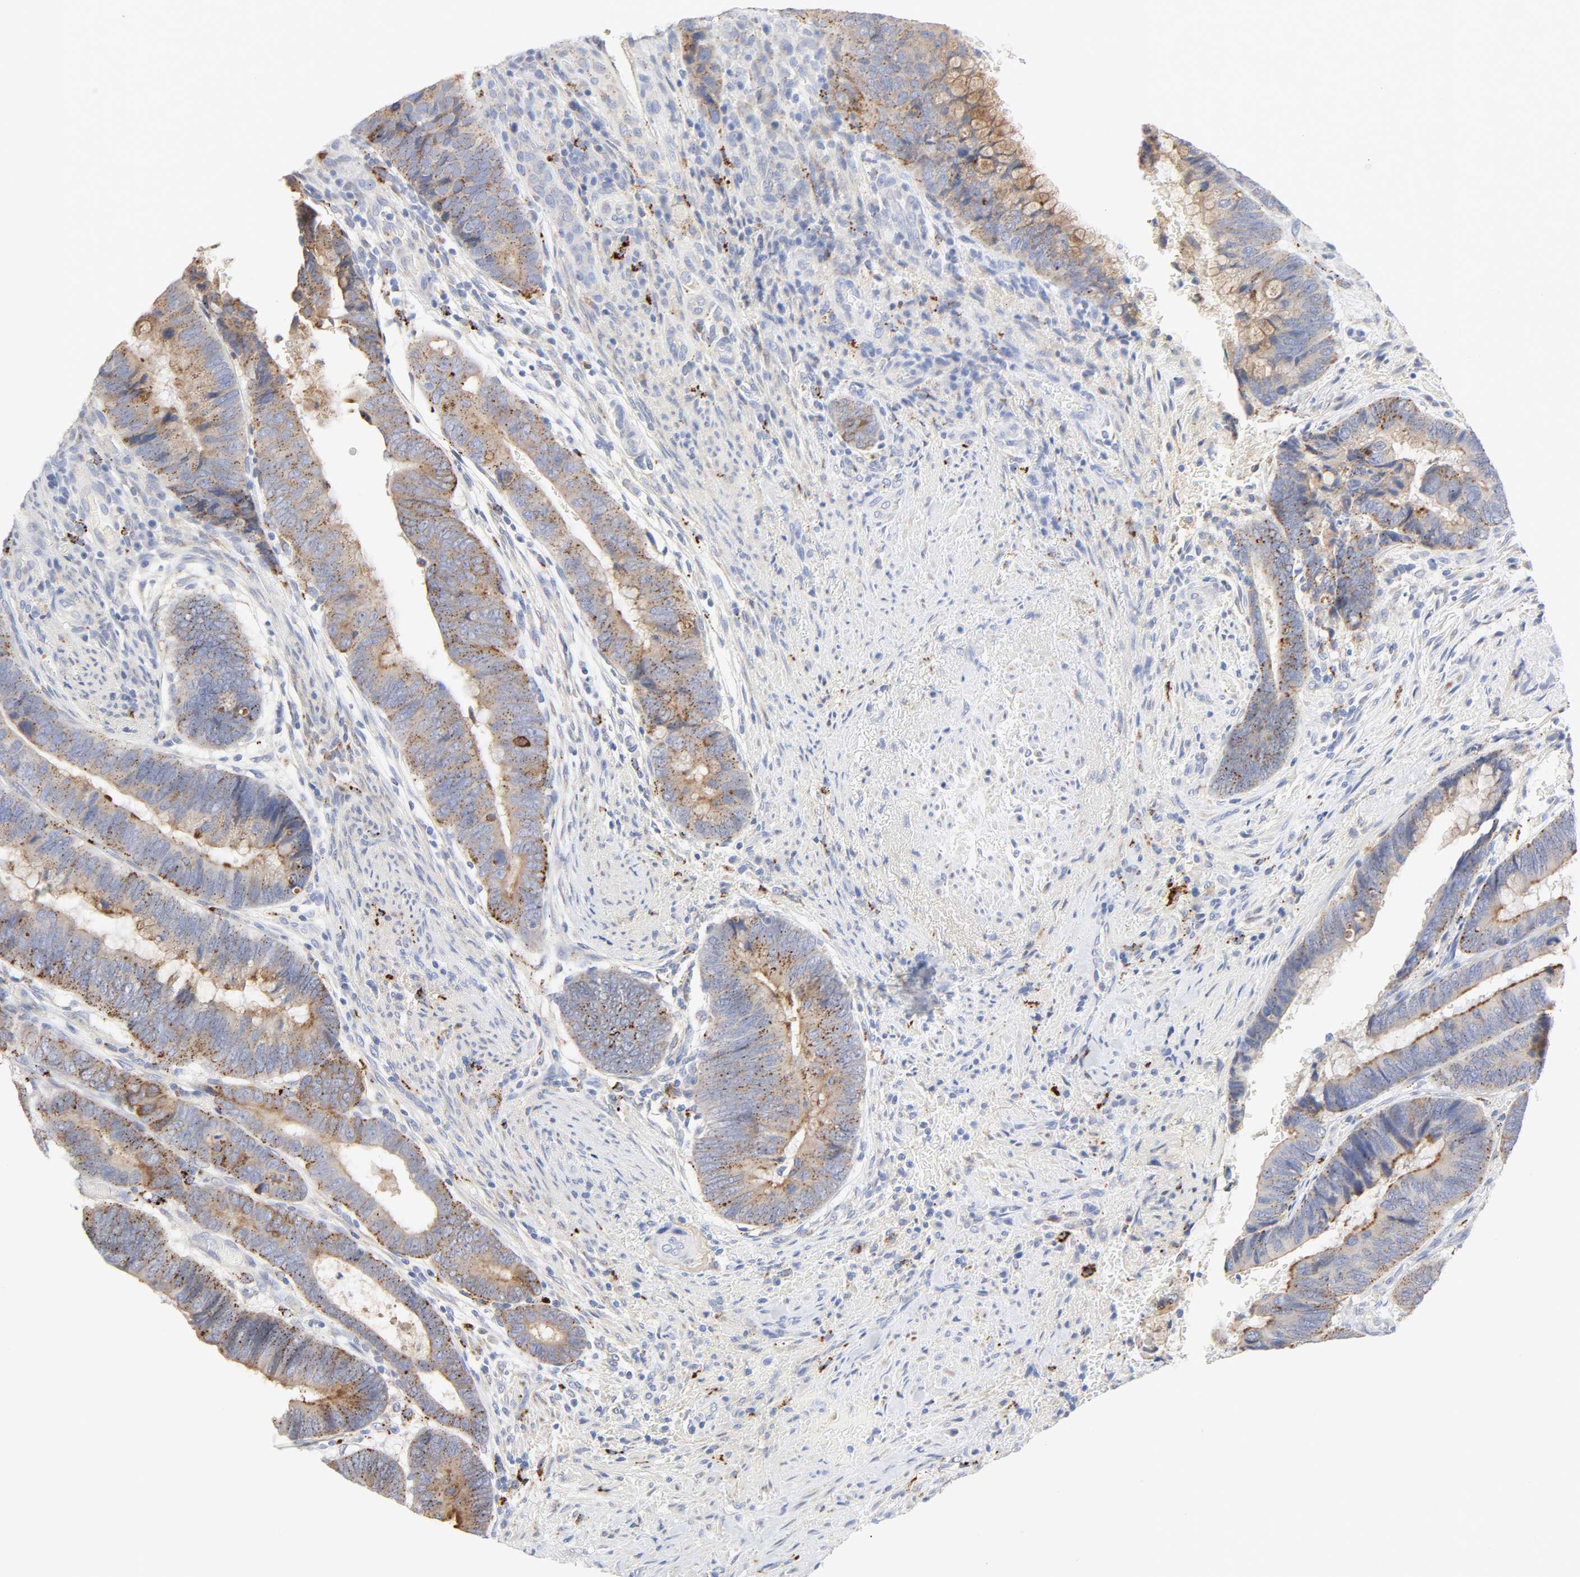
{"staining": {"intensity": "moderate", "quantity": ">75%", "location": "cytoplasmic/membranous"}, "tissue": "colorectal cancer", "cell_type": "Tumor cells", "image_type": "cancer", "snomed": [{"axis": "morphology", "description": "Normal tissue, NOS"}, {"axis": "morphology", "description": "Adenocarcinoma, NOS"}, {"axis": "topography", "description": "Rectum"}], "caption": "Moderate cytoplasmic/membranous staining is appreciated in approximately >75% of tumor cells in adenocarcinoma (colorectal).", "gene": "MAGEB17", "patient": {"sex": "male", "age": 92}}